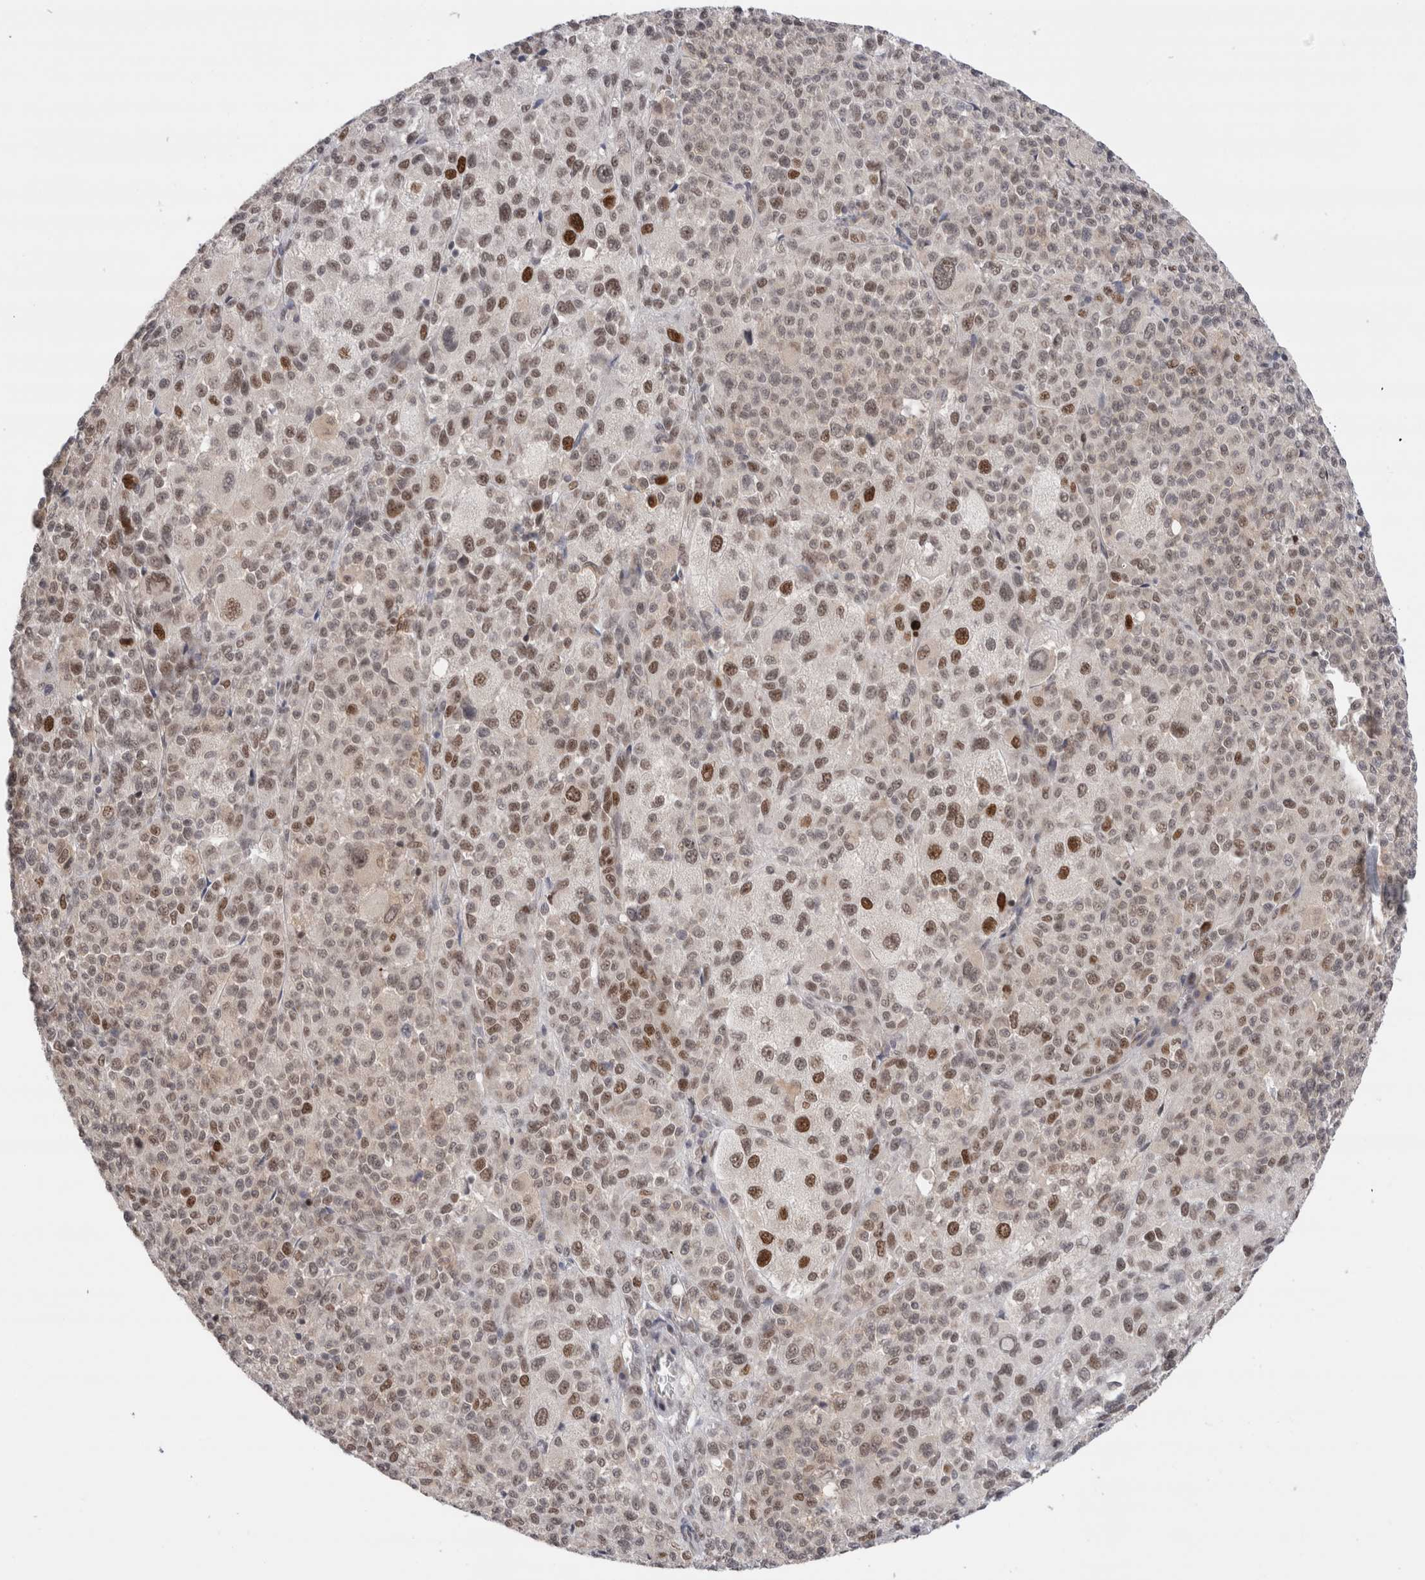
{"staining": {"intensity": "strong", "quantity": "<25%", "location": "nuclear"}, "tissue": "melanoma", "cell_type": "Tumor cells", "image_type": "cancer", "snomed": [{"axis": "morphology", "description": "Malignant melanoma, Metastatic site"}, {"axis": "topography", "description": "Skin"}], "caption": "Brown immunohistochemical staining in human malignant melanoma (metastatic site) shows strong nuclear expression in about <25% of tumor cells. (Brightfield microscopy of DAB IHC at high magnification).", "gene": "ZNF521", "patient": {"sex": "female", "age": 74}}